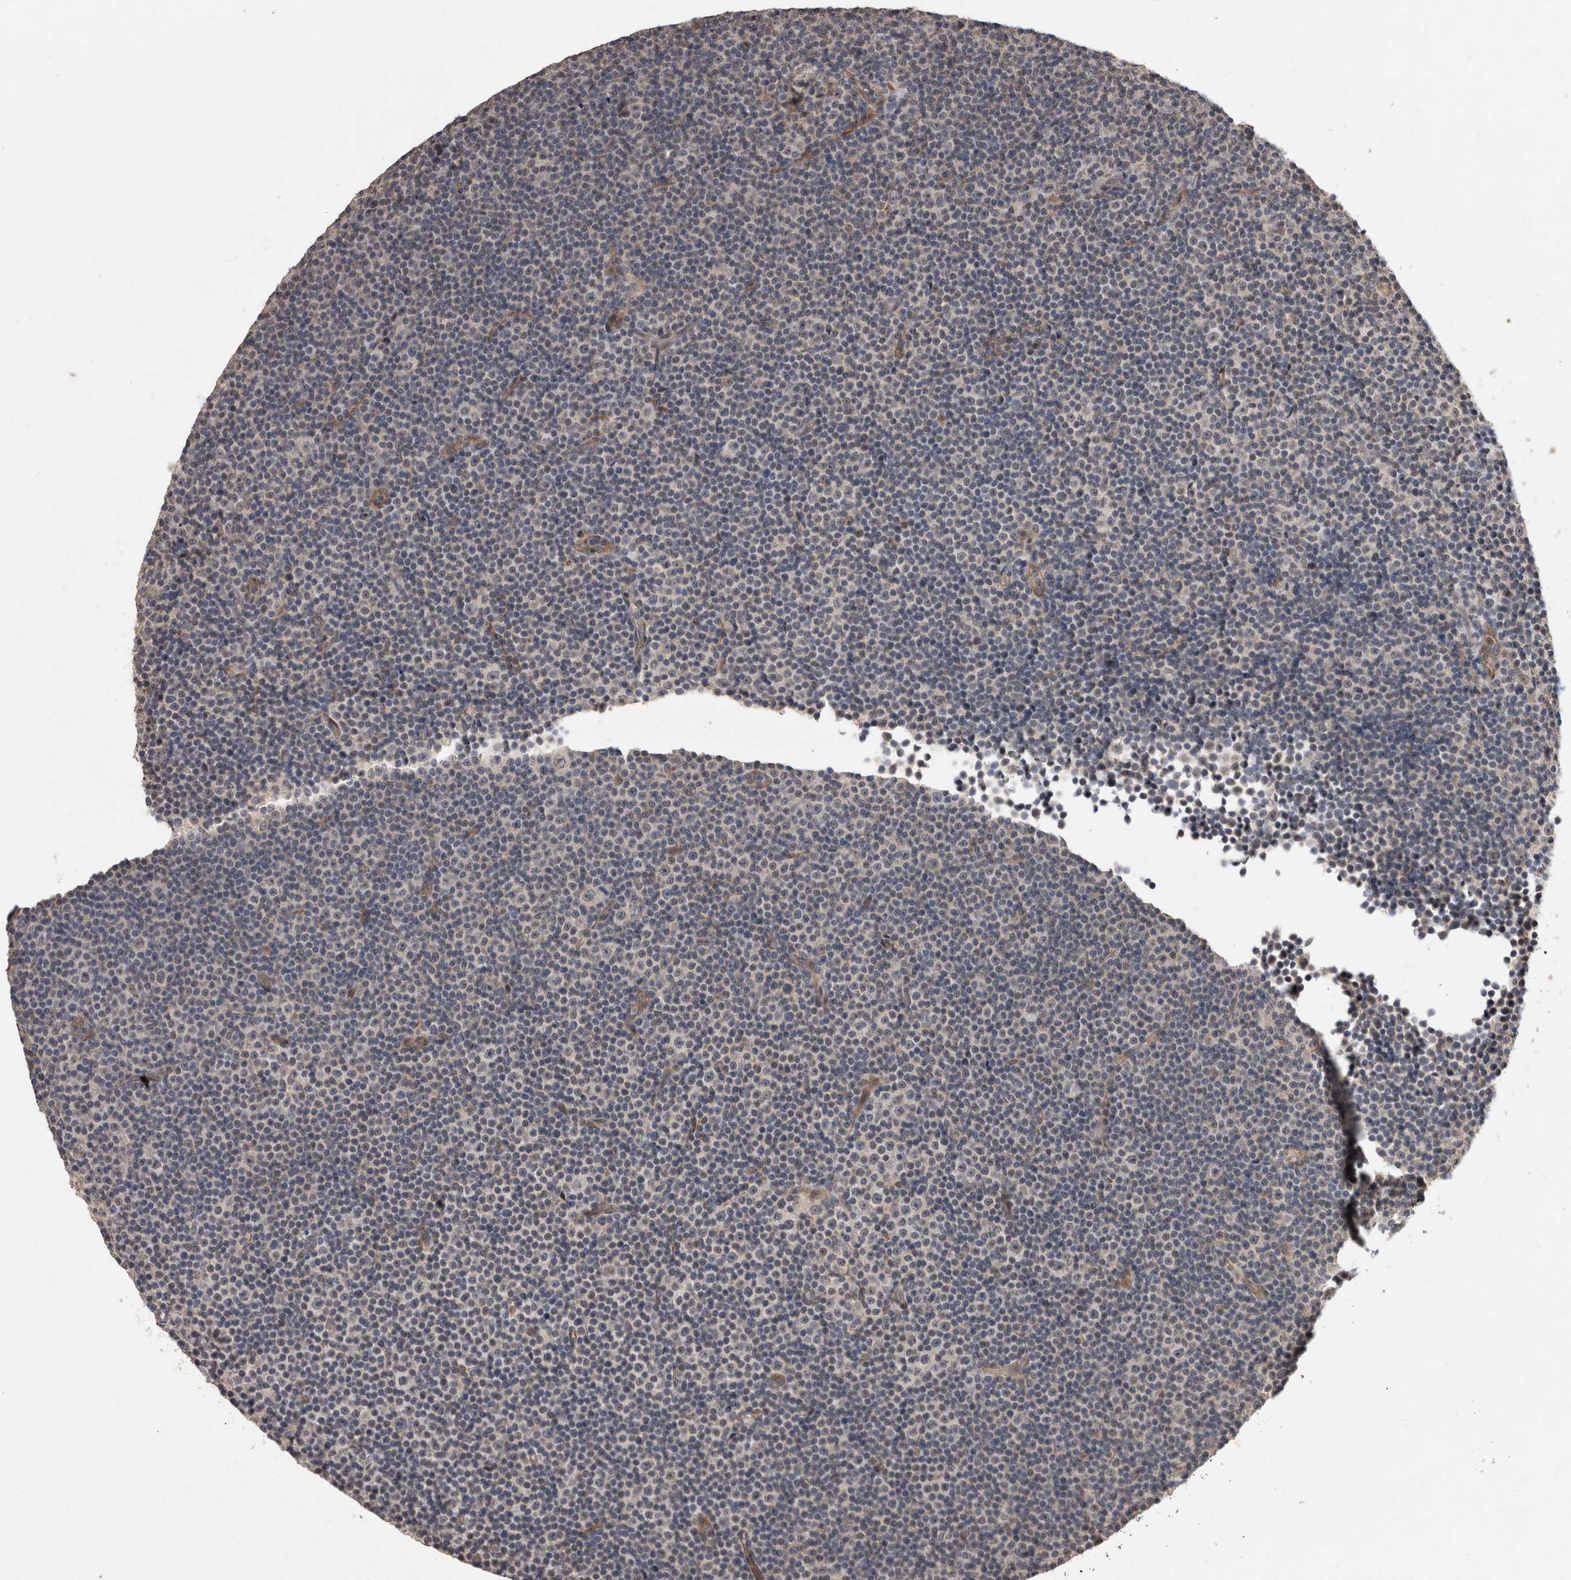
{"staining": {"intensity": "weak", "quantity": "<25%", "location": "cytoplasmic/membranous"}, "tissue": "lymphoma", "cell_type": "Tumor cells", "image_type": "cancer", "snomed": [{"axis": "morphology", "description": "Malignant lymphoma, non-Hodgkin's type, Low grade"}, {"axis": "topography", "description": "Lymph node"}], "caption": "This is an immunohistochemistry (IHC) image of malignant lymphoma, non-Hodgkin's type (low-grade). There is no expression in tumor cells.", "gene": "RHPN1", "patient": {"sex": "female", "age": 67}}